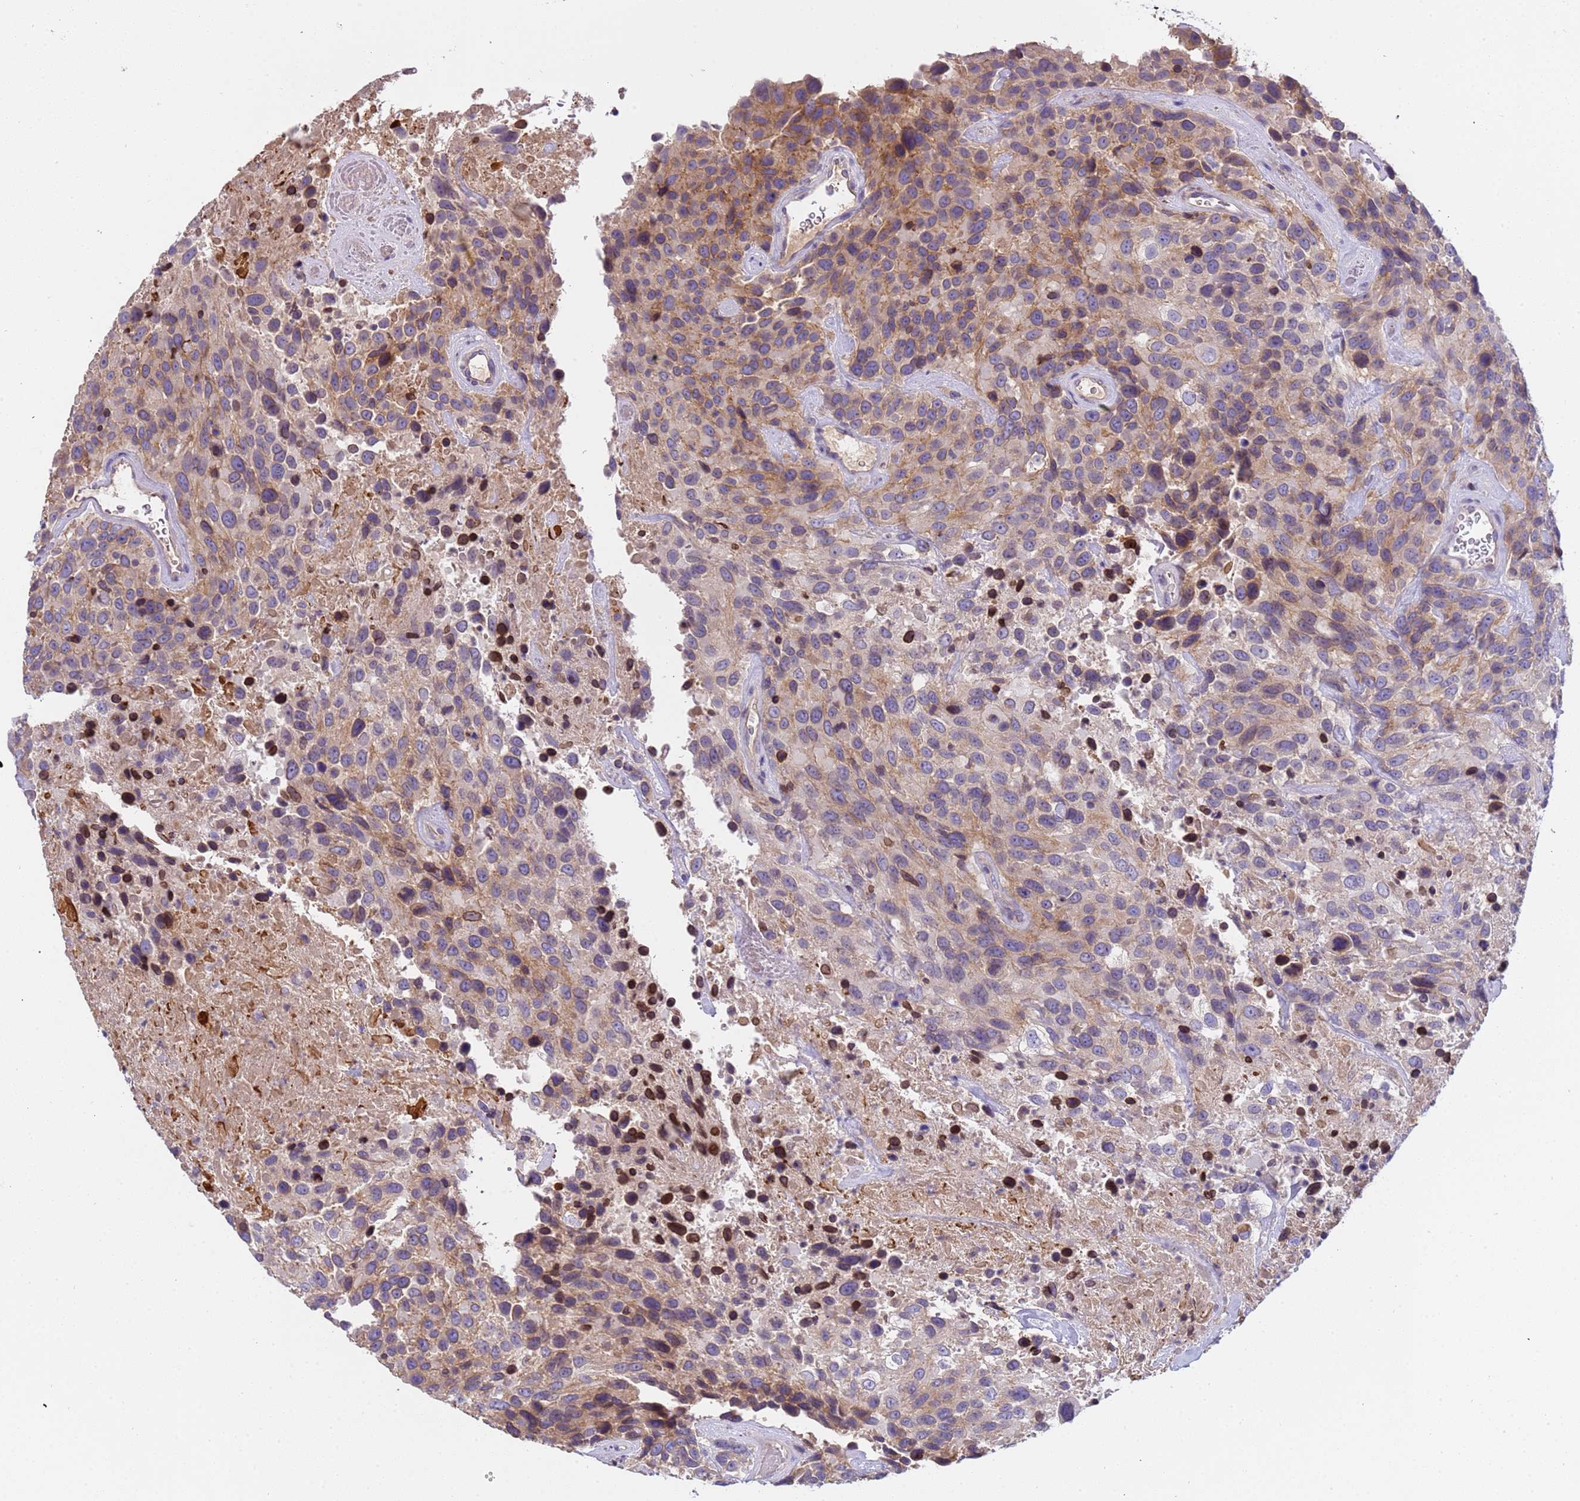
{"staining": {"intensity": "moderate", "quantity": "<25%", "location": "cytoplasmic/membranous,nuclear"}, "tissue": "urothelial cancer", "cell_type": "Tumor cells", "image_type": "cancer", "snomed": [{"axis": "morphology", "description": "Urothelial carcinoma, High grade"}, {"axis": "topography", "description": "Urinary bladder"}], "caption": "Brown immunohistochemical staining in human urothelial cancer exhibits moderate cytoplasmic/membranous and nuclear positivity in approximately <25% of tumor cells.", "gene": "PLCXD3", "patient": {"sex": "female", "age": 70}}